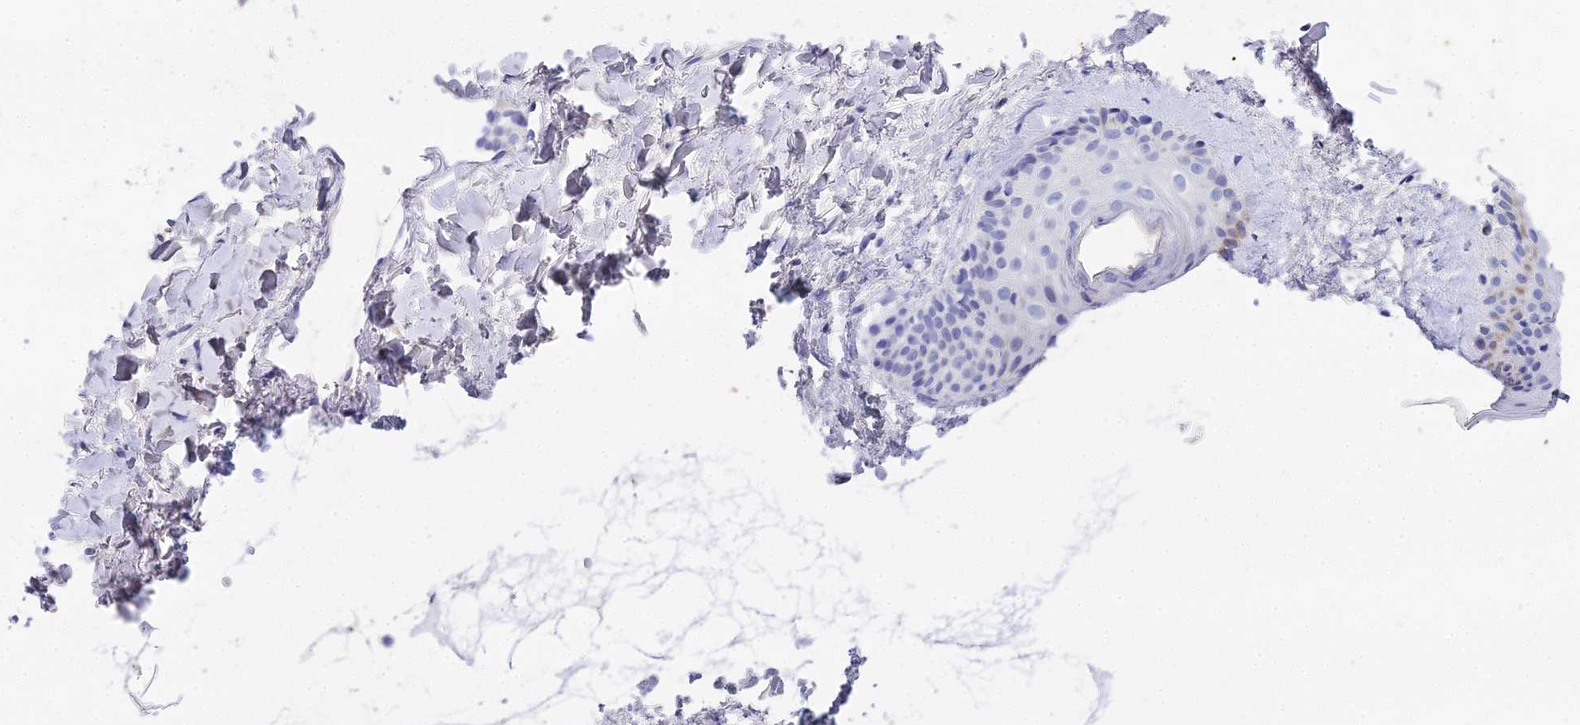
{"staining": {"intensity": "negative", "quantity": "none", "location": "none"}, "tissue": "skin", "cell_type": "Fibroblasts", "image_type": "normal", "snomed": [{"axis": "morphology", "description": "Normal tissue, NOS"}, {"axis": "topography", "description": "Skin"}], "caption": "Fibroblasts show no significant positivity in benign skin. (DAB (3,3'-diaminobenzidine) immunohistochemistry (IHC) visualized using brightfield microscopy, high magnification).", "gene": "VWC2L", "patient": {"sex": "female", "age": 58}}